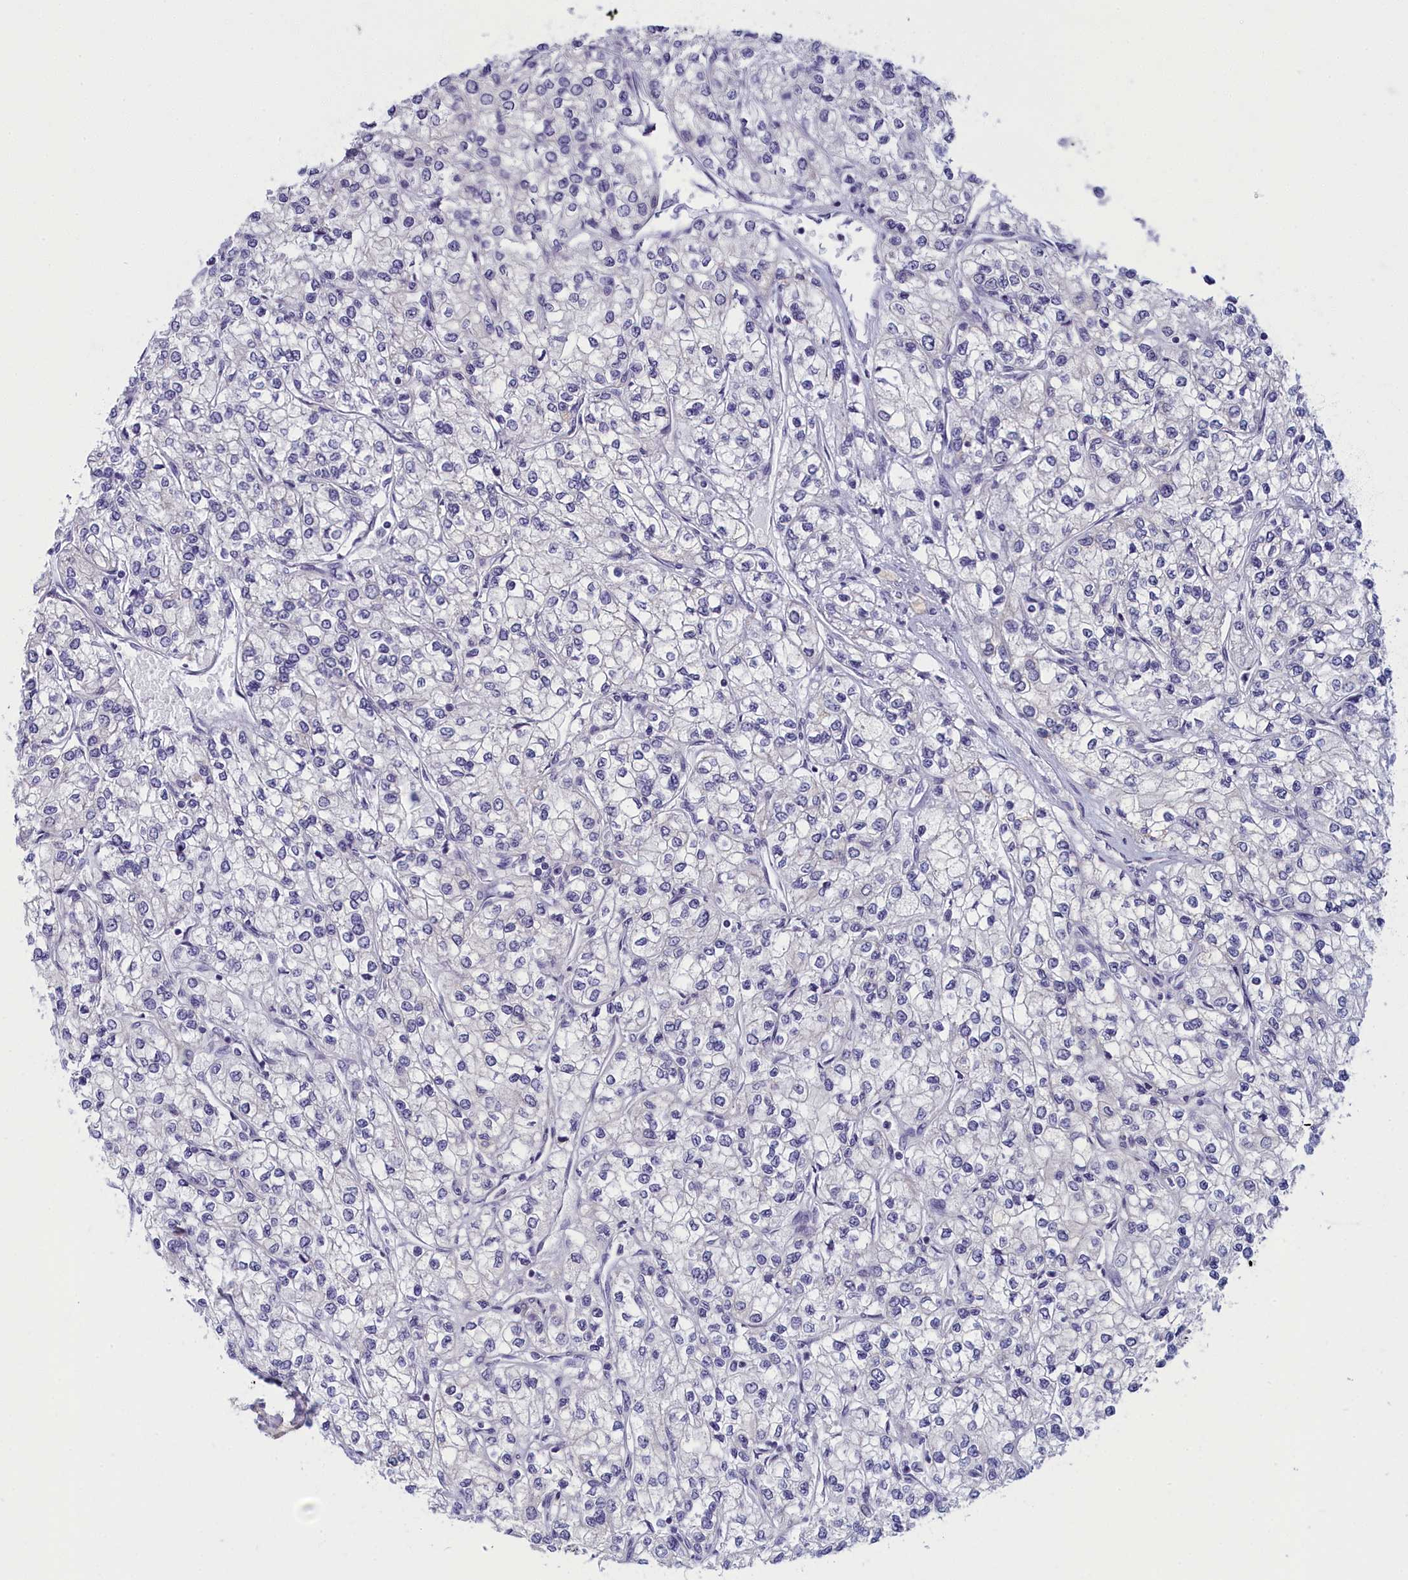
{"staining": {"intensity": "negative", "quantity": "none", "location": "none"}, "tissue": "renal cancer", "cell_type": "Tumor cells", "image_type": "cancer", "snomed": [{"axis": "morphology", "description": "Adenocarcinoma, NOS"}, {"axis": "topography", "description": "Kidney"}], "caption": "Micrograph shows no protein positivity in tumor cells of renal cancer tissue.", "gene": "NOL10", "patient": {"sex": "male", "age": 80}}